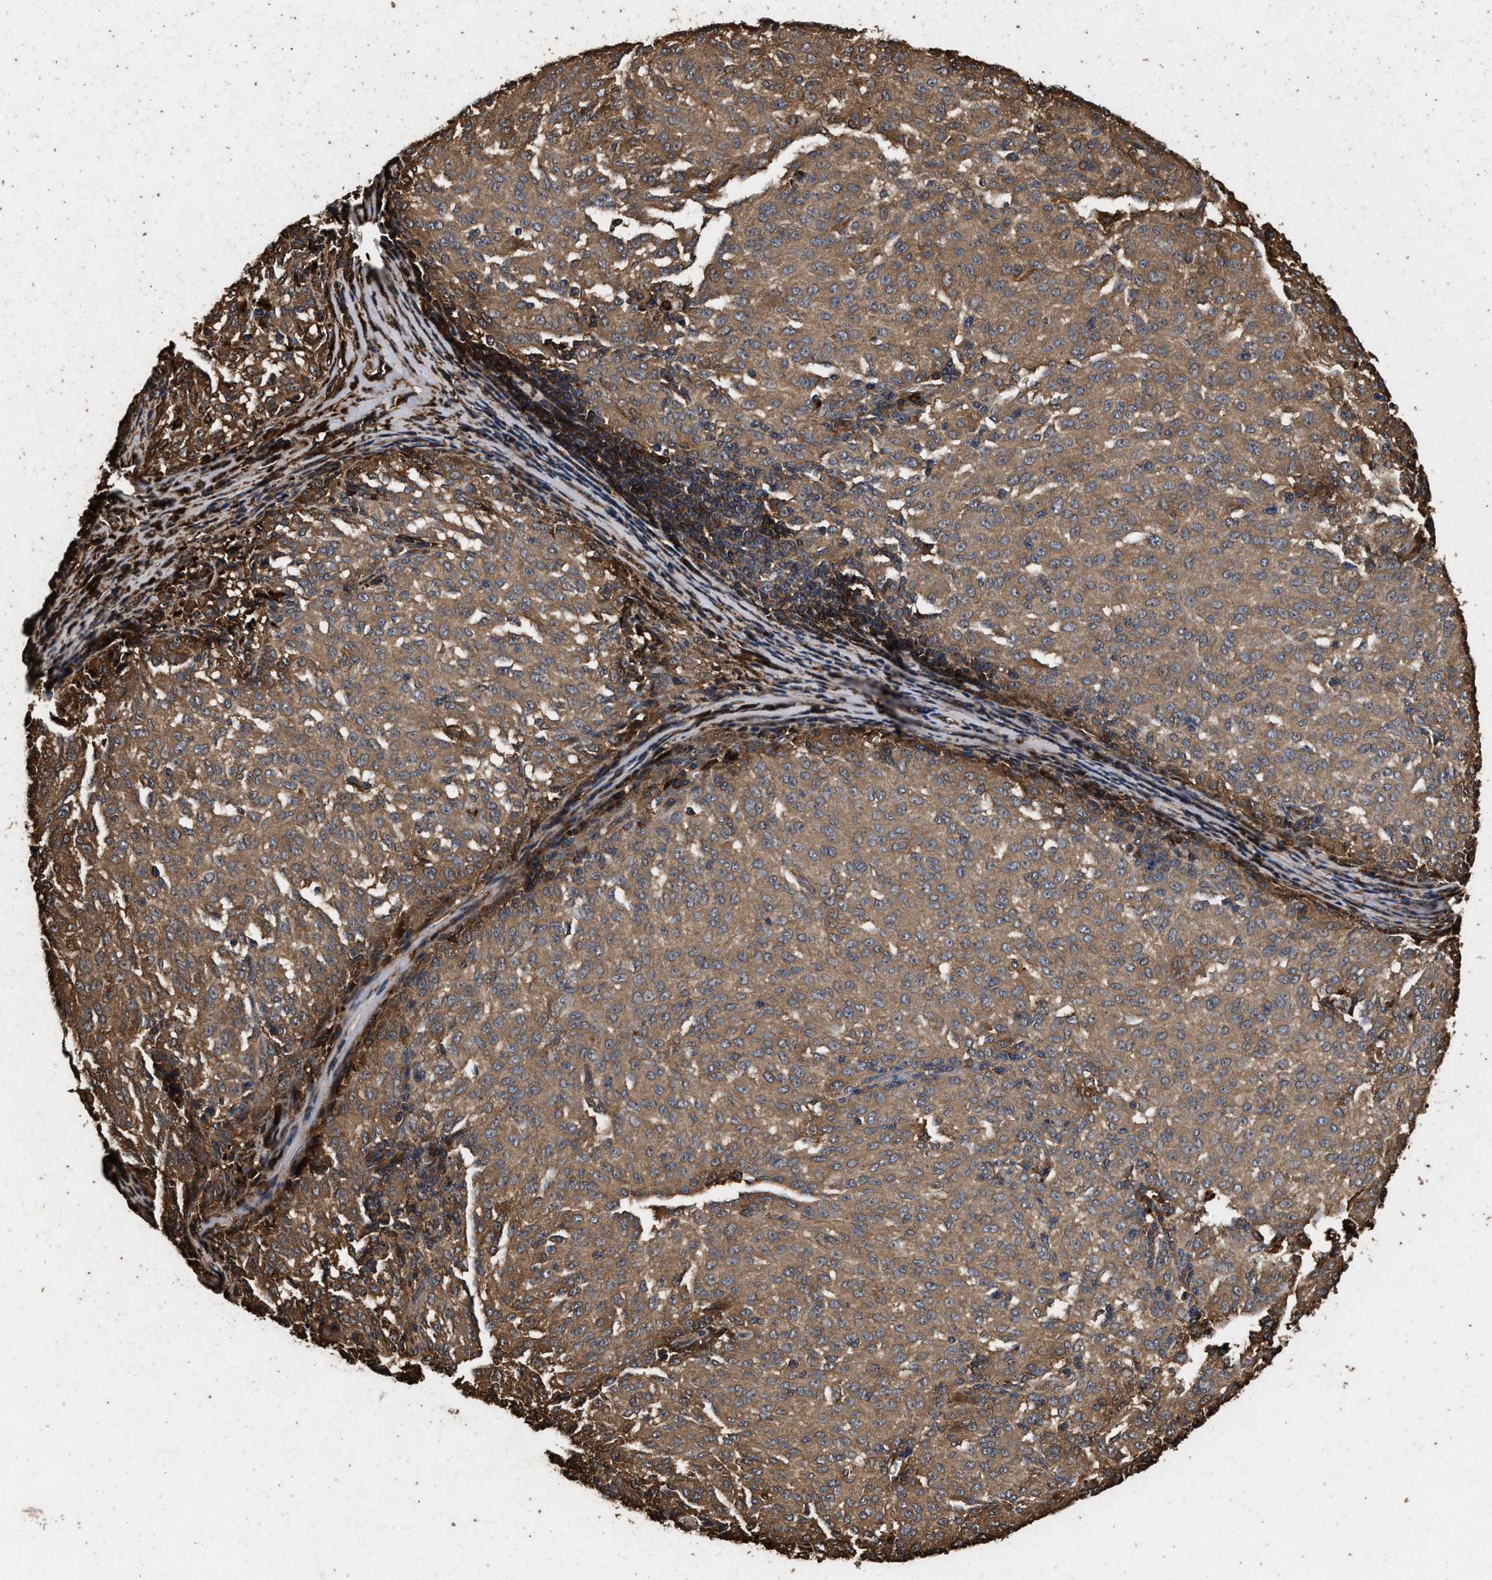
{"staining": {"intensity": "moderate", "quantity": ">75%", "location": "cytoplasmic/membranous"}, "tissue": "melanoma", "cell_type": "Tumor cells", "image_type": "cancer", "snomed": [{"axis": "morphology", "description": "Malignant melanoma, NOS"}, {"axis": "topography", "description": "Skin"}], "caption": "Moderate cytoplasmic/membranous staining for a protein is appreciated in about >75% of tumor cells of malignant melanoma using immunohistochemistry.", "gene": "KYAT1", "patient": {"sex": "female", "age": 72}}